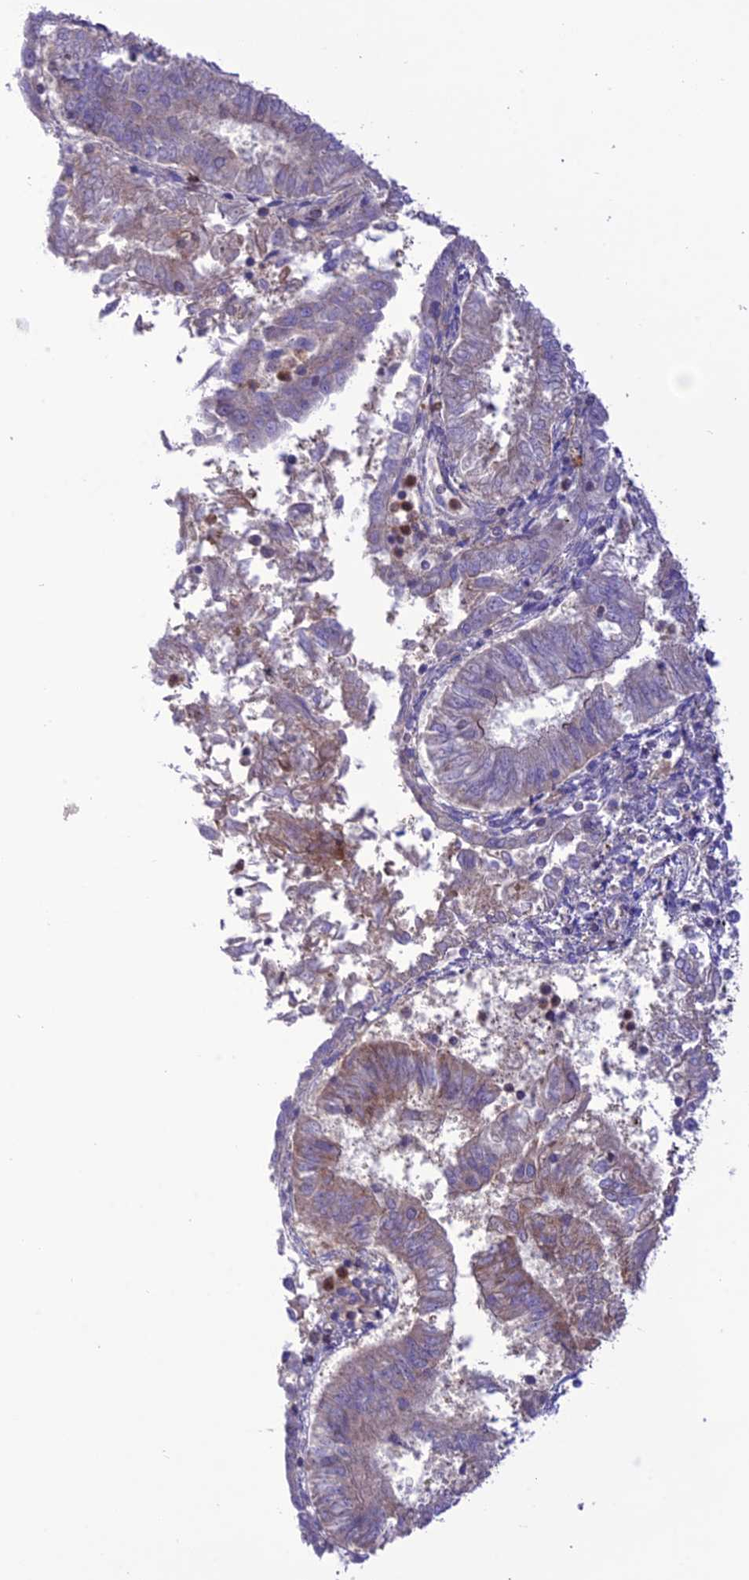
{"staining": {"intensity": "moderate", "quantity": "<25%", "location": "cytoplasmic/membranous"}, "tissue": "endometrial cancer", "cell_type": "Tumor cells", "image_type": "cancer", "snomed": [{"axis": "morphology", "description": "Adenocarcinoma, NOS"}, {"axis": "topography", "description": "Endometrium"}], "caption": "Human adenocarcinoma (endometrial) stained with a brown dye displays moderate cytoplasmic/membranous positive staining in about <25% of tumor cells.", "gene": "FCHSD1", "patient": {"sex": "female", "age": 58}}